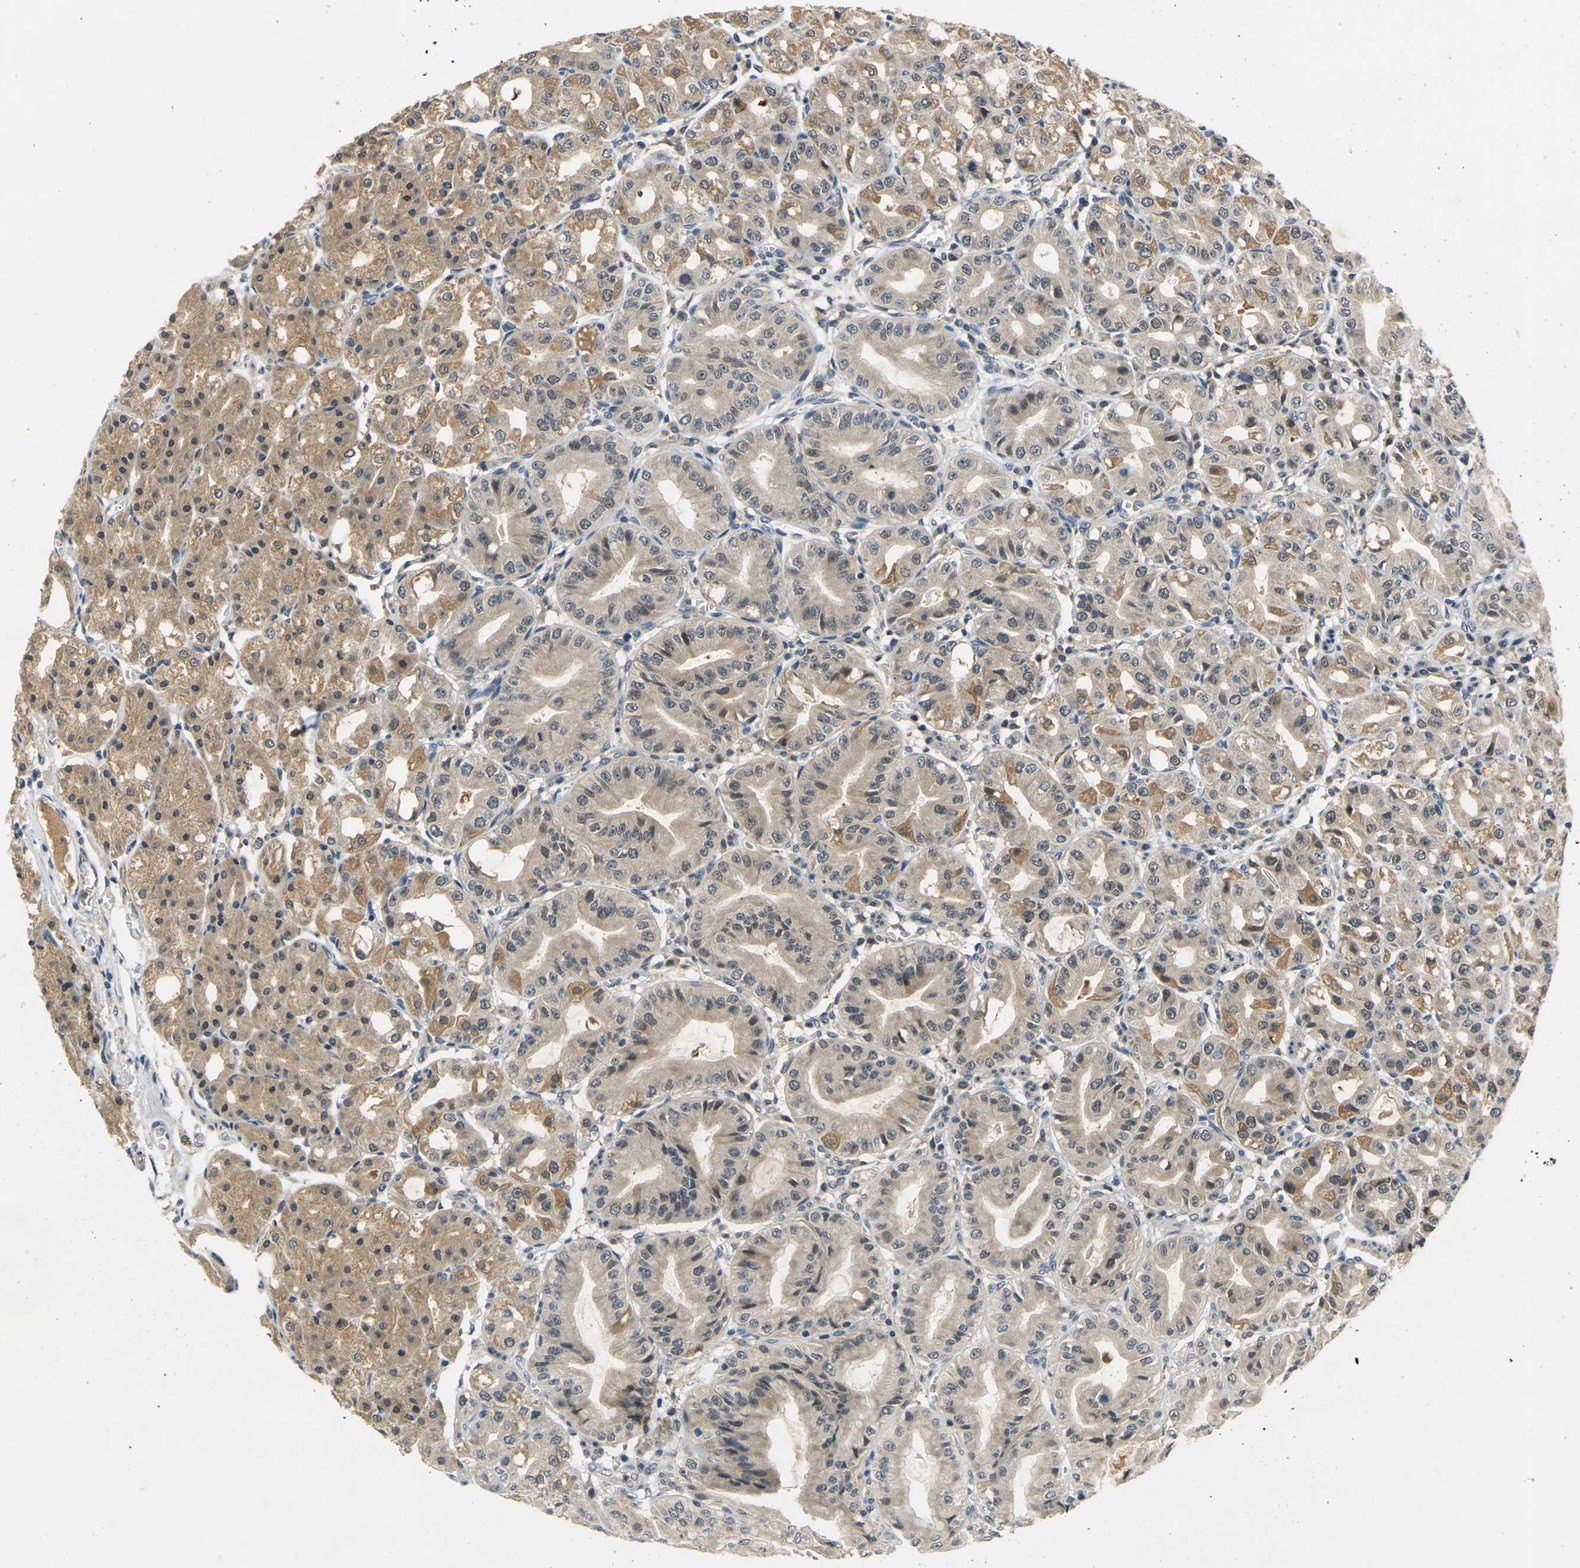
{"staining": {"intensity": "moderate", "quantity": "25%-75%", "location": "cytoplasmic/membranous"}, "tissue": "stomach", "cell_type": "Glandular cells", "image_type": "normal", "snomed": [{"axis": "morphology", "description": "Normal tissue, NOS"}, {"axis": "topography", "description": "Stomach, lower"}], "caption": "Immunohistochemical staining of normal stomach reveals medium levels of moderate cytoplasmic/membranous positivity in approximately 25%-75% of glandular cells.", "gene": "PIGL", "patient": {"sex": "male", "age": 71}}